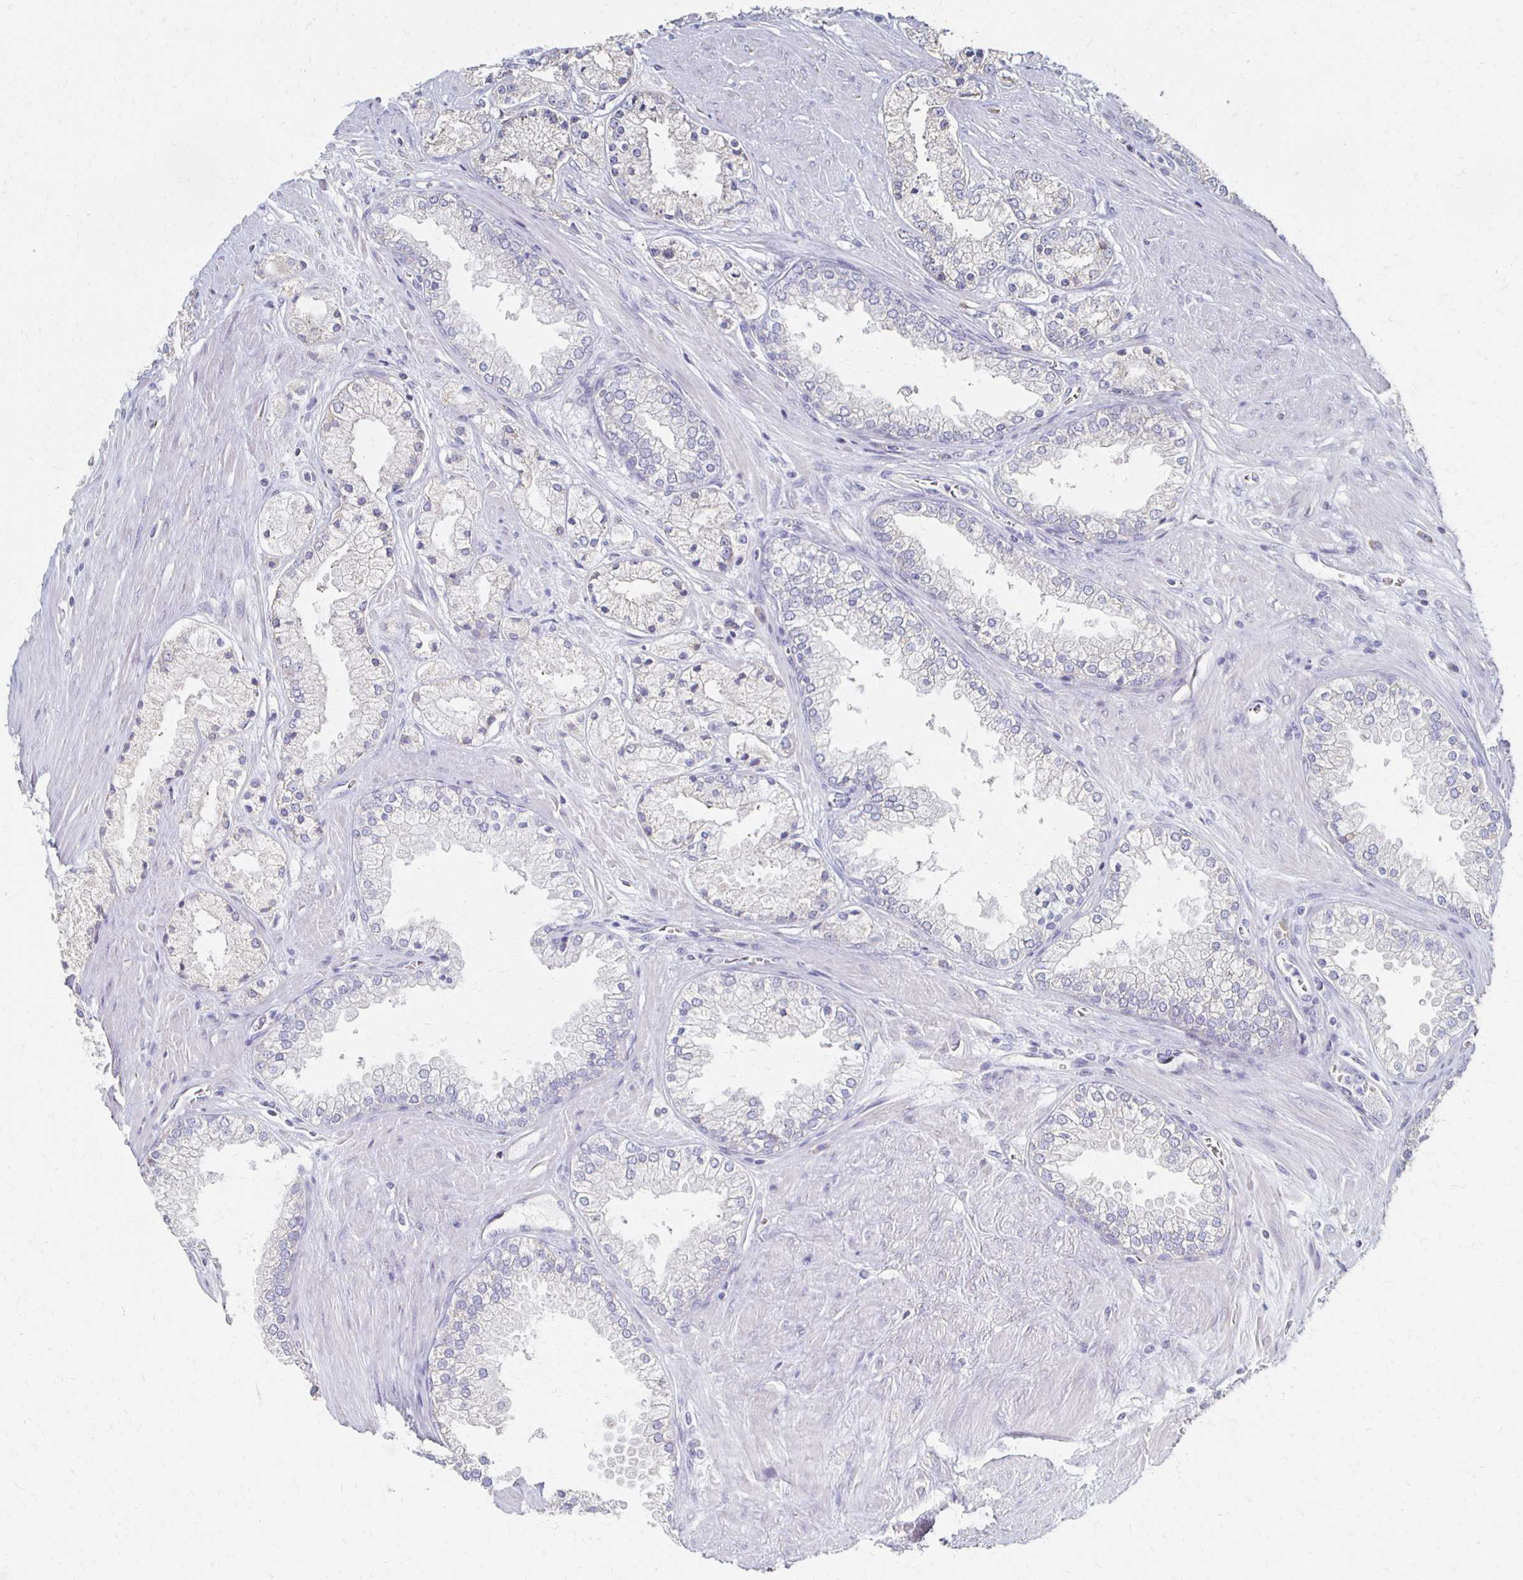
{"staining": {"intensity": "negative", "quantity": "none", "location": "none"}, "tissue": "prostate cancer", "cell_type": "Tumor cells", "image_type": "cancer", "snomed": [{"axis": "morphology", "description": "Adenocarcinoma, High grade"}, {"axis": "topography", "description": "Prostate"}], "caption": "Prostate high-grade adenocarcinoma was stained to show a protein in brown. There is no significant positivity in tumor cells.", "gene": "ATP1A3", "patient": {"sex": "male", "age": 66}}